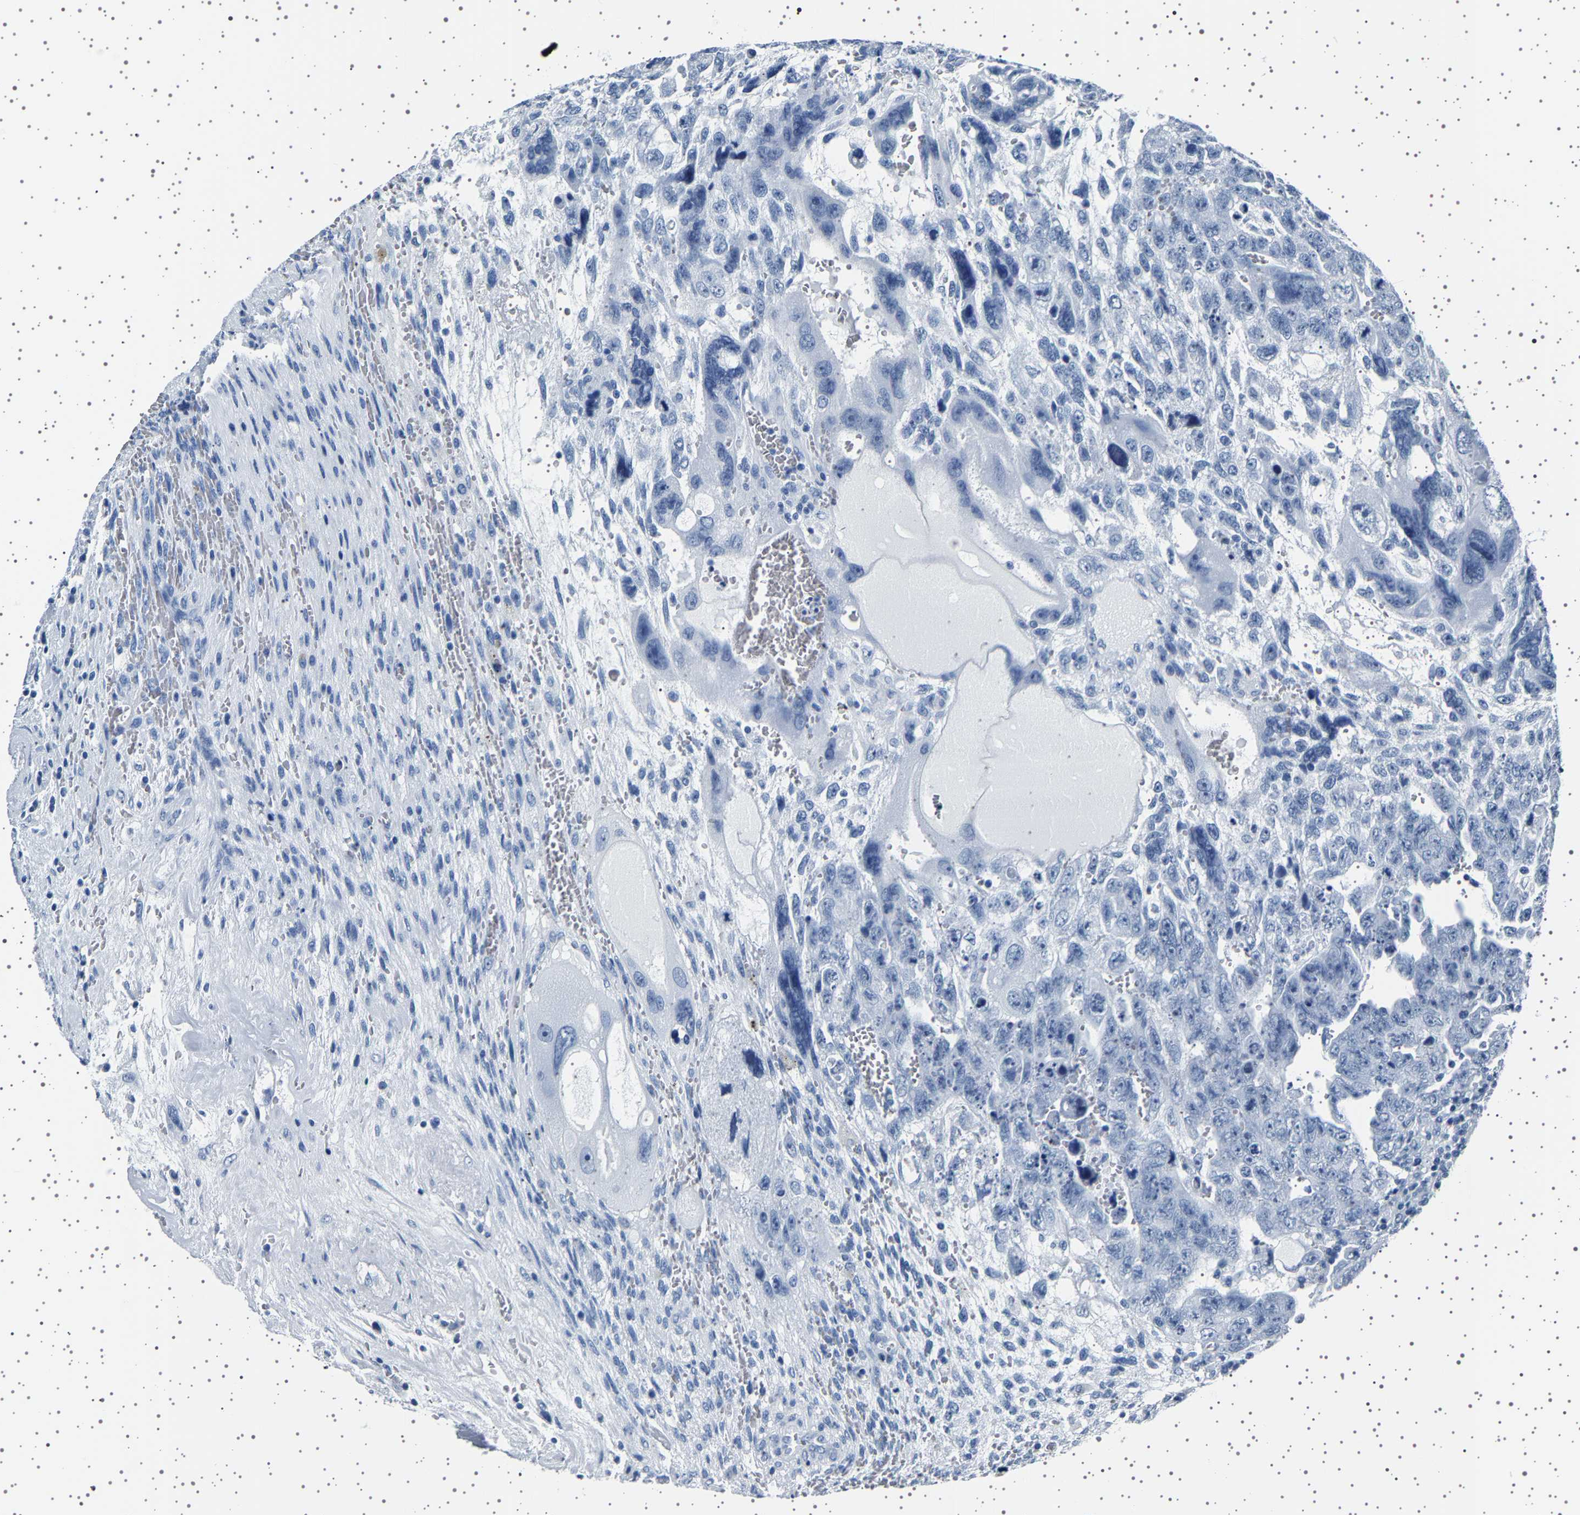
{"staining": {"intensity": "negative", "quantity": "none", "location": "none"}, "tissue": "testis cancer", "cell_type": "Tumor cells", "image_type": "cancer", "snomed": [{"axis": "morphology", "description": "Carcinoma, Embryonal, NOS"}, {"axis": "topography", "description": "Testis"}], "caption": "A high-resolution image shows immunohistochemistry (IHC) staining of testis embryonal carcinoma, which reveals no significant positivity in tumor cells.", "gene": "TFF3", "patient": {"sex": "male", "age": 28}}